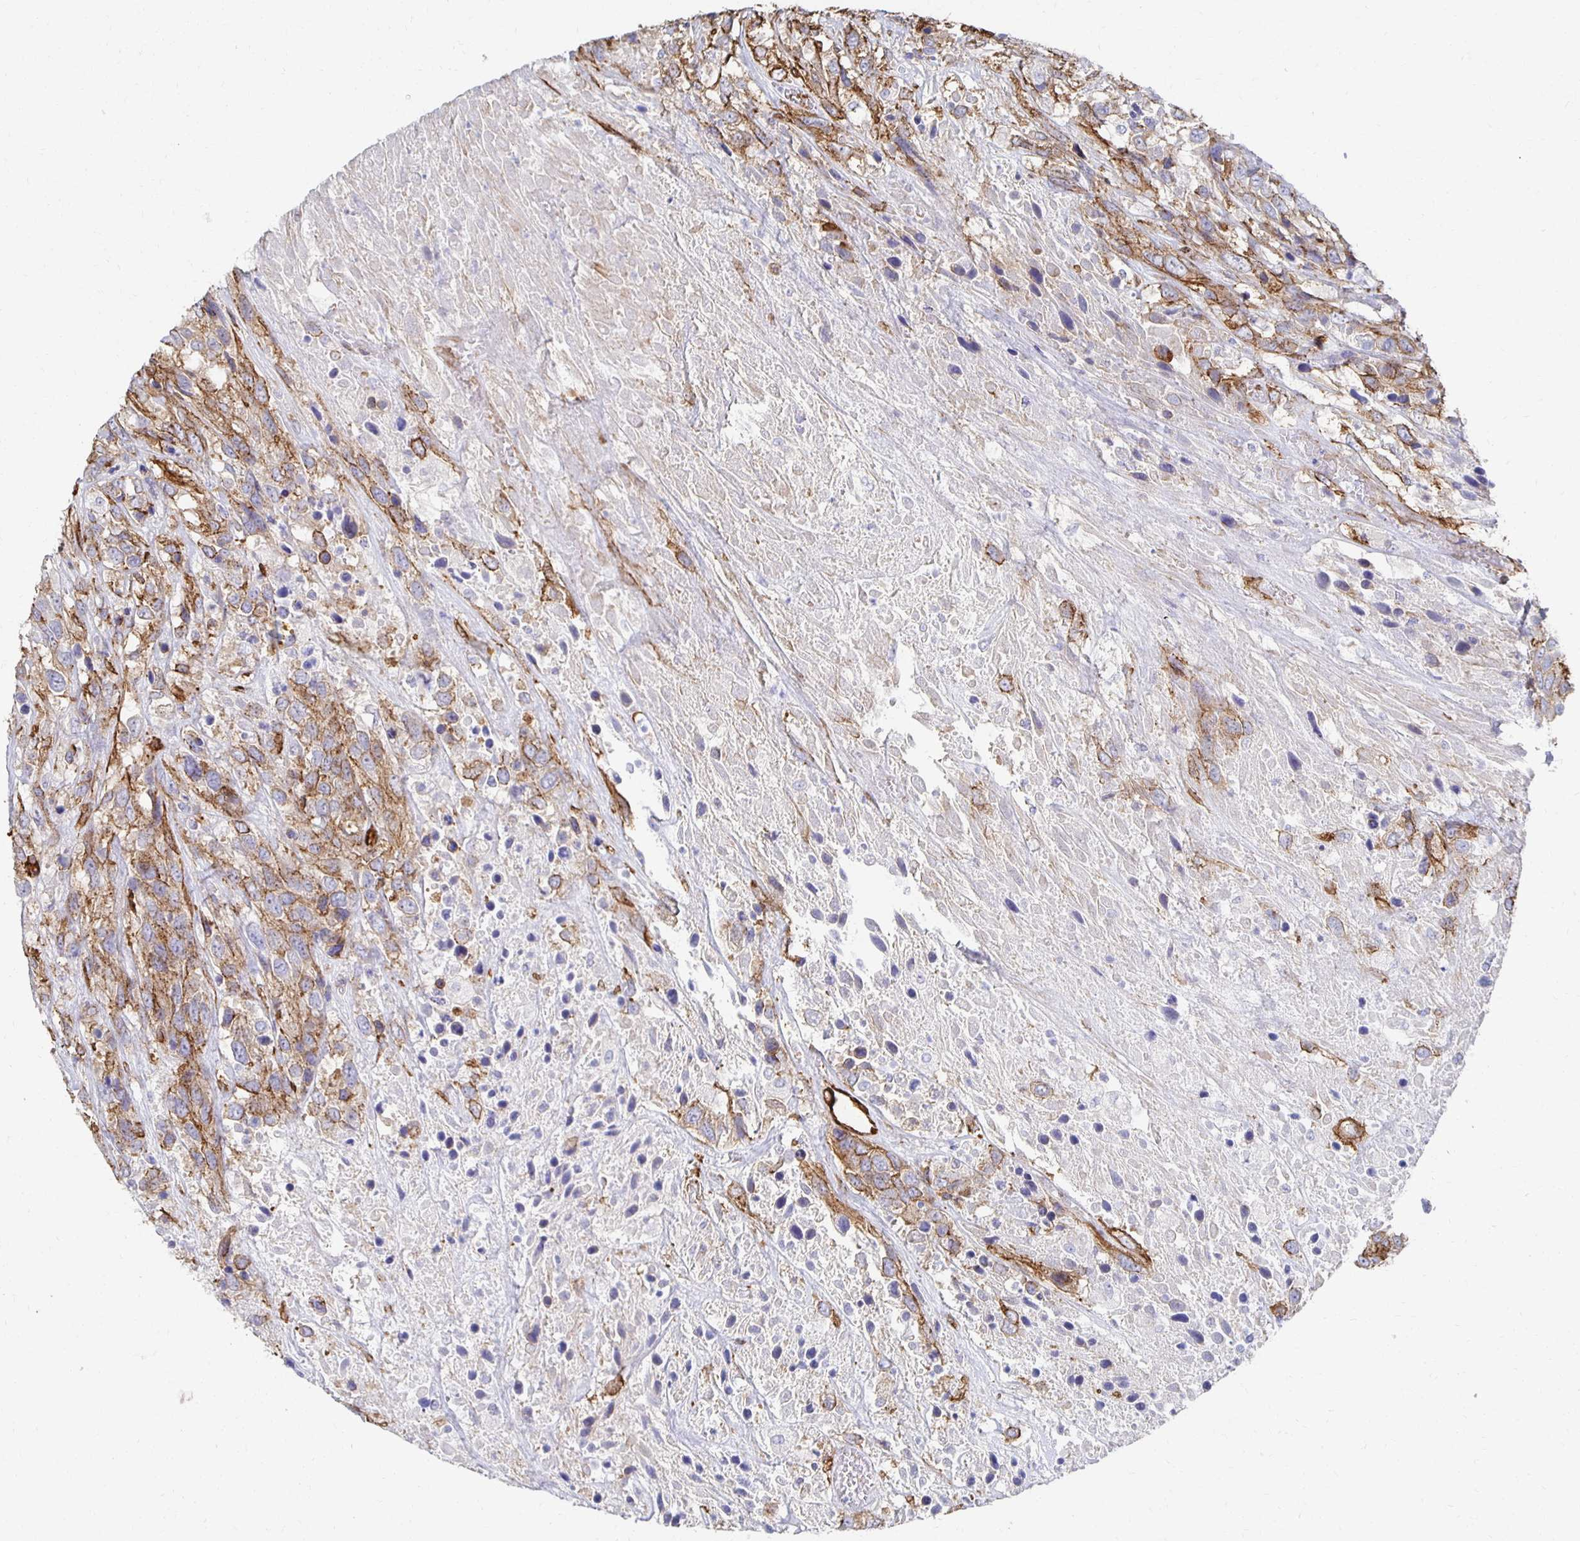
{"staining": {"intensity": "moderate", "quantity": ">75%", "location": "cytoplasmic/membranous"}, "tissue": "urothelial cancer", "cell_type": "Tumor cells", "image_type": "cancer", "snomed": [{"axis": "morphology", "description": "Urothelial carcinoma, High grade"}, {"axis": "topography", "description": "Urinary bladder"}], "caption": "Urothelial cancer stained with a protein marker shows moderate staining in tumor cells.", "gene": "VIPR2", "patient": {"sex": "female", "age": 70}}